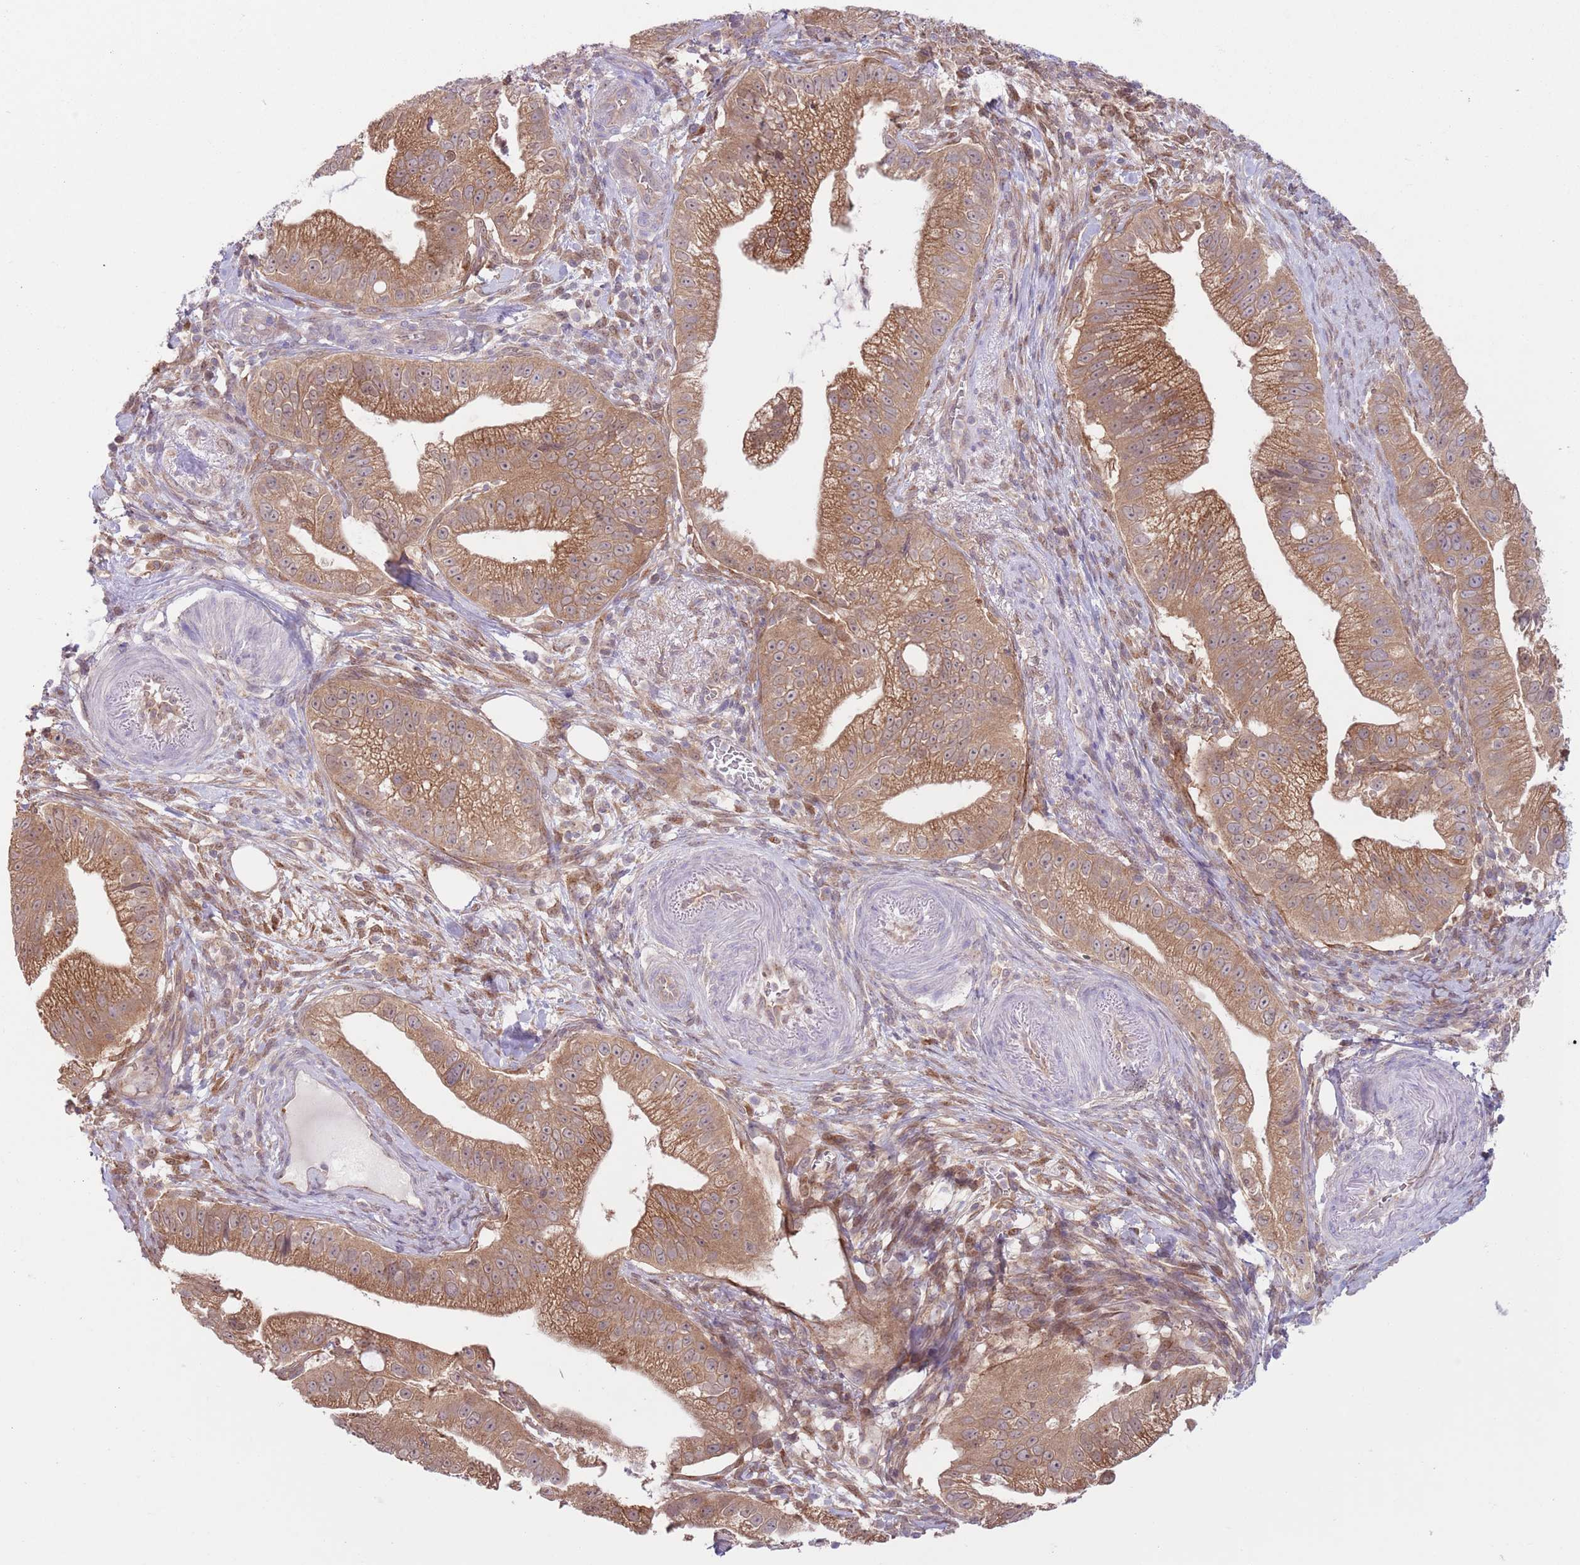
{"staining": {"intensity": "moderate", "quantity": ">75%", "location": "cytoplasmic/membranous"}, "tissue": "pancreatic cancer", "cell_type": "Tumor cells", "image_type": "cancer", "snomed": [{"axis": "morphology", "description": "Adenocarcinoma, NOS"}, {"axis": "topography", "description": "Pancreas"}], "caption": "Immunohistochemical staining of human adenocarcinoma (pancreatic) shows medium levels of moderate cytoplasmic/membranous expression in approximately >75% of tumor cells.", "gene": "COPE", "patient": {"sex": "male", "age": 70}}